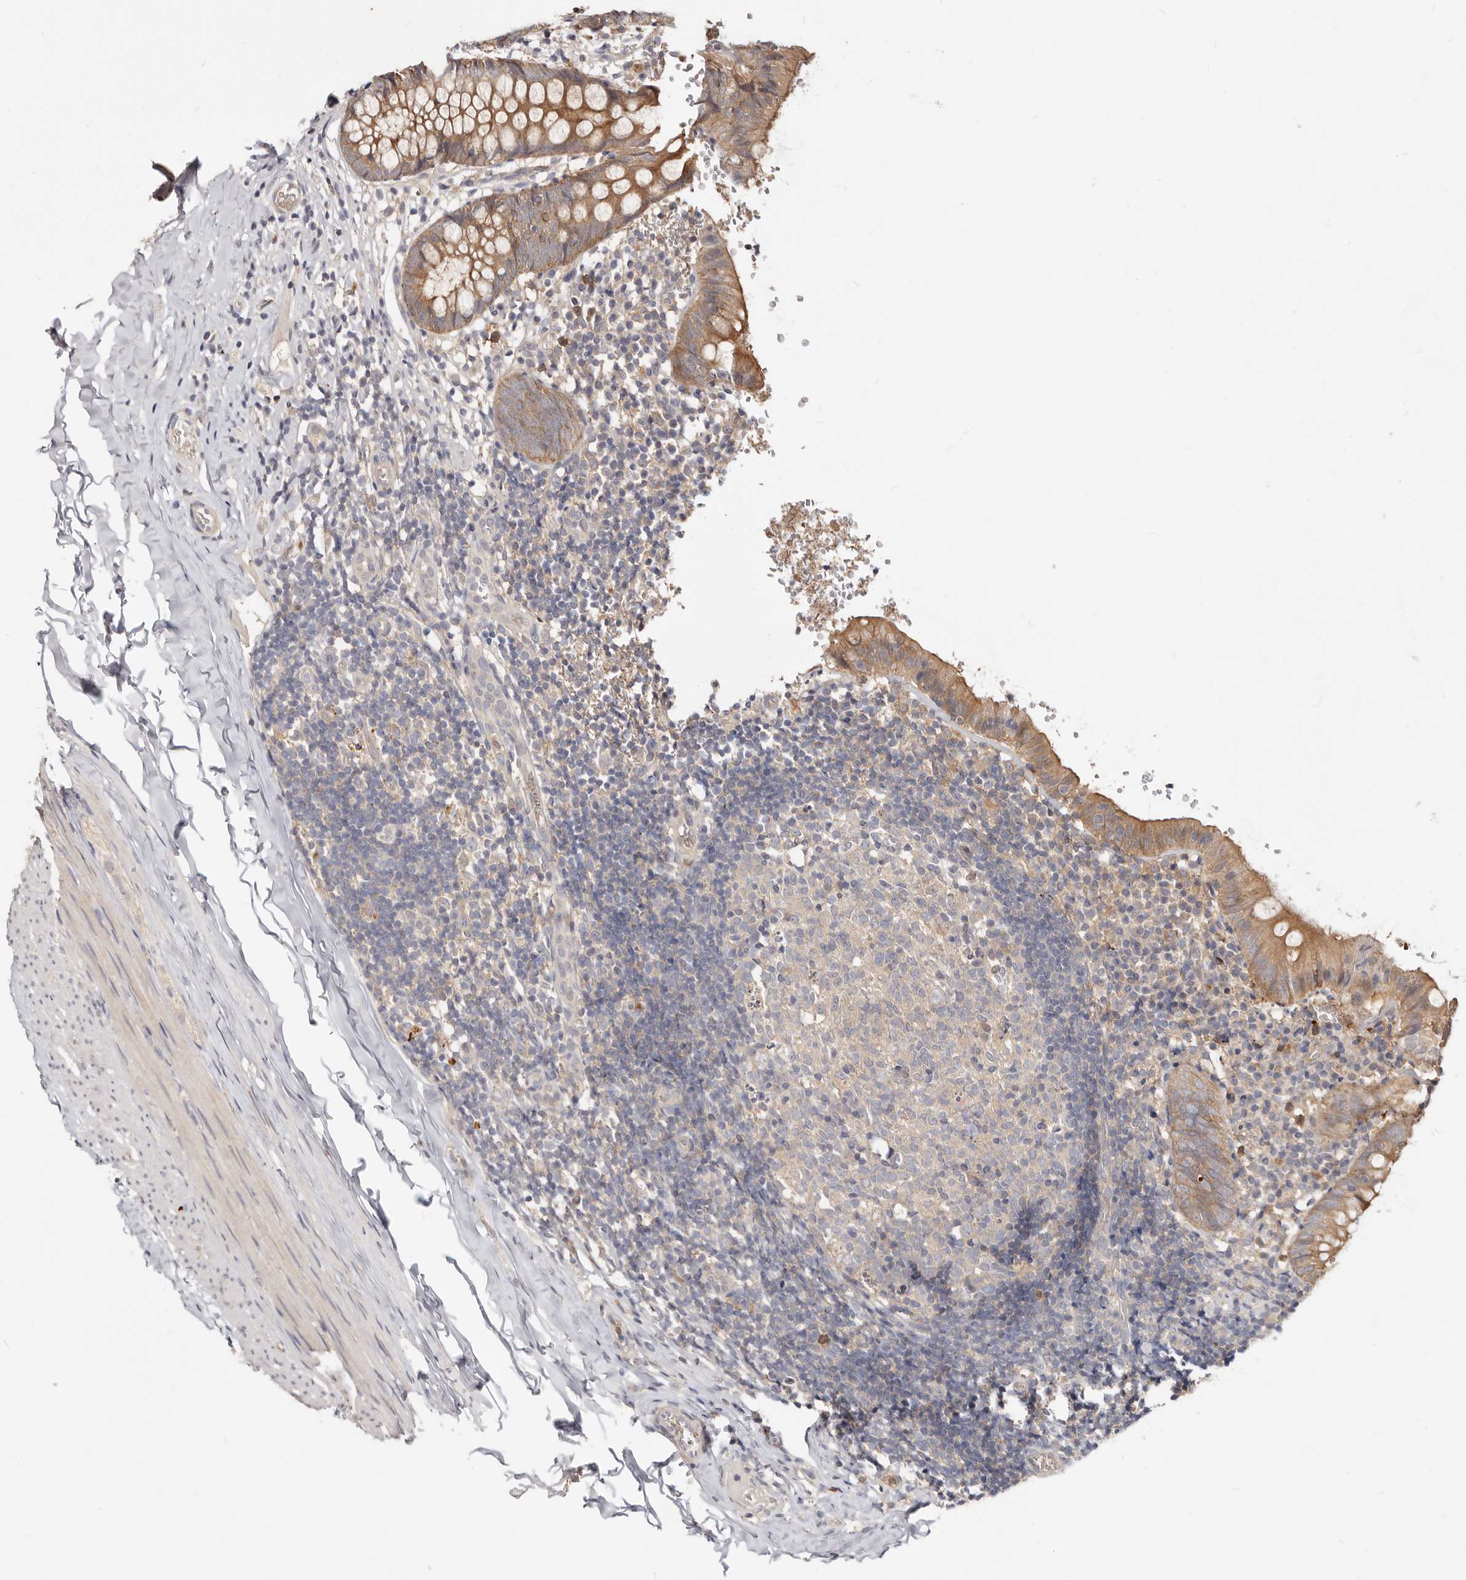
{"staining": {"intensity": "moderate", "quantity": ">75%", "location": "cytoplasmic/membranous"}, "tissue": "appendix", "cell_type": "Glandular cells", "image_type": "normal", "snomed": [{"axis": "morphology", "description": "Normal tissue, NOS"}, {"axis": "topography", "description": "Appendix"}], "caption": "Immunohistochemical staining of normal human appendix reveals >75% levels of moderate cytoplasmic/membranous protein staining in about >75% of glandular cells.", "gene": "TC2N", "patient": {"sex": "male", "age": 8}}